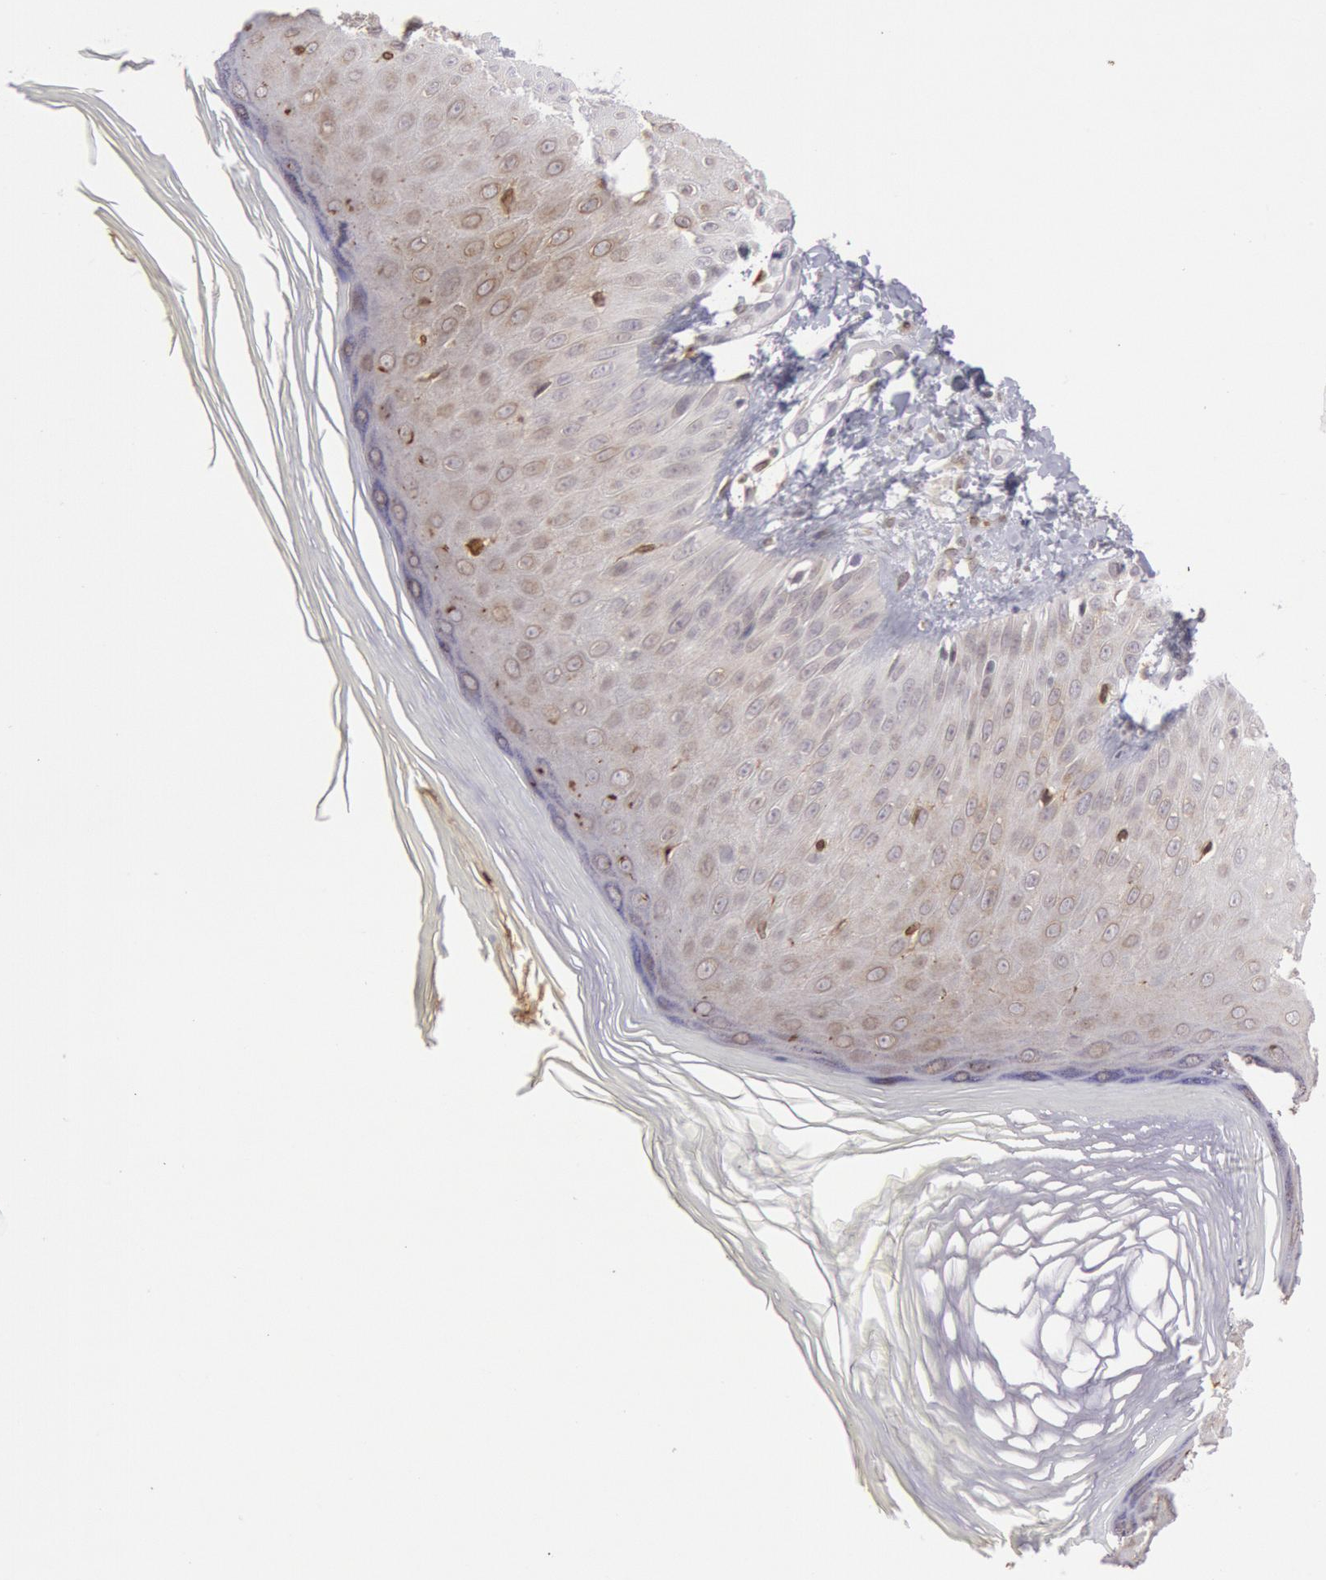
{"staining": {"intensity": "weak", "quantity": "<25%", "location": "cytoplasmic/membranous"}, "tissue": "skin", "cell_type": "Epidermal cells", "image_type": "normal", "snomed": [{"axis": "morphology", "description": "Normal tissue, NOS"}, {"axis": "morphology", "description": "Inflammation, NOS"}, {"axis": "topography", "description": "Soft tissue"}, {"axis": "topography", "description": "Anal"}], "caption": "IHC histopathology image of benign skin: human skin stained with DAB (3,3'-diaminobenzidine) shows no significant protein positivity in epidermal cells.", "gene": "PTGS2", "patient": {"sex": "female", "age": 15}}